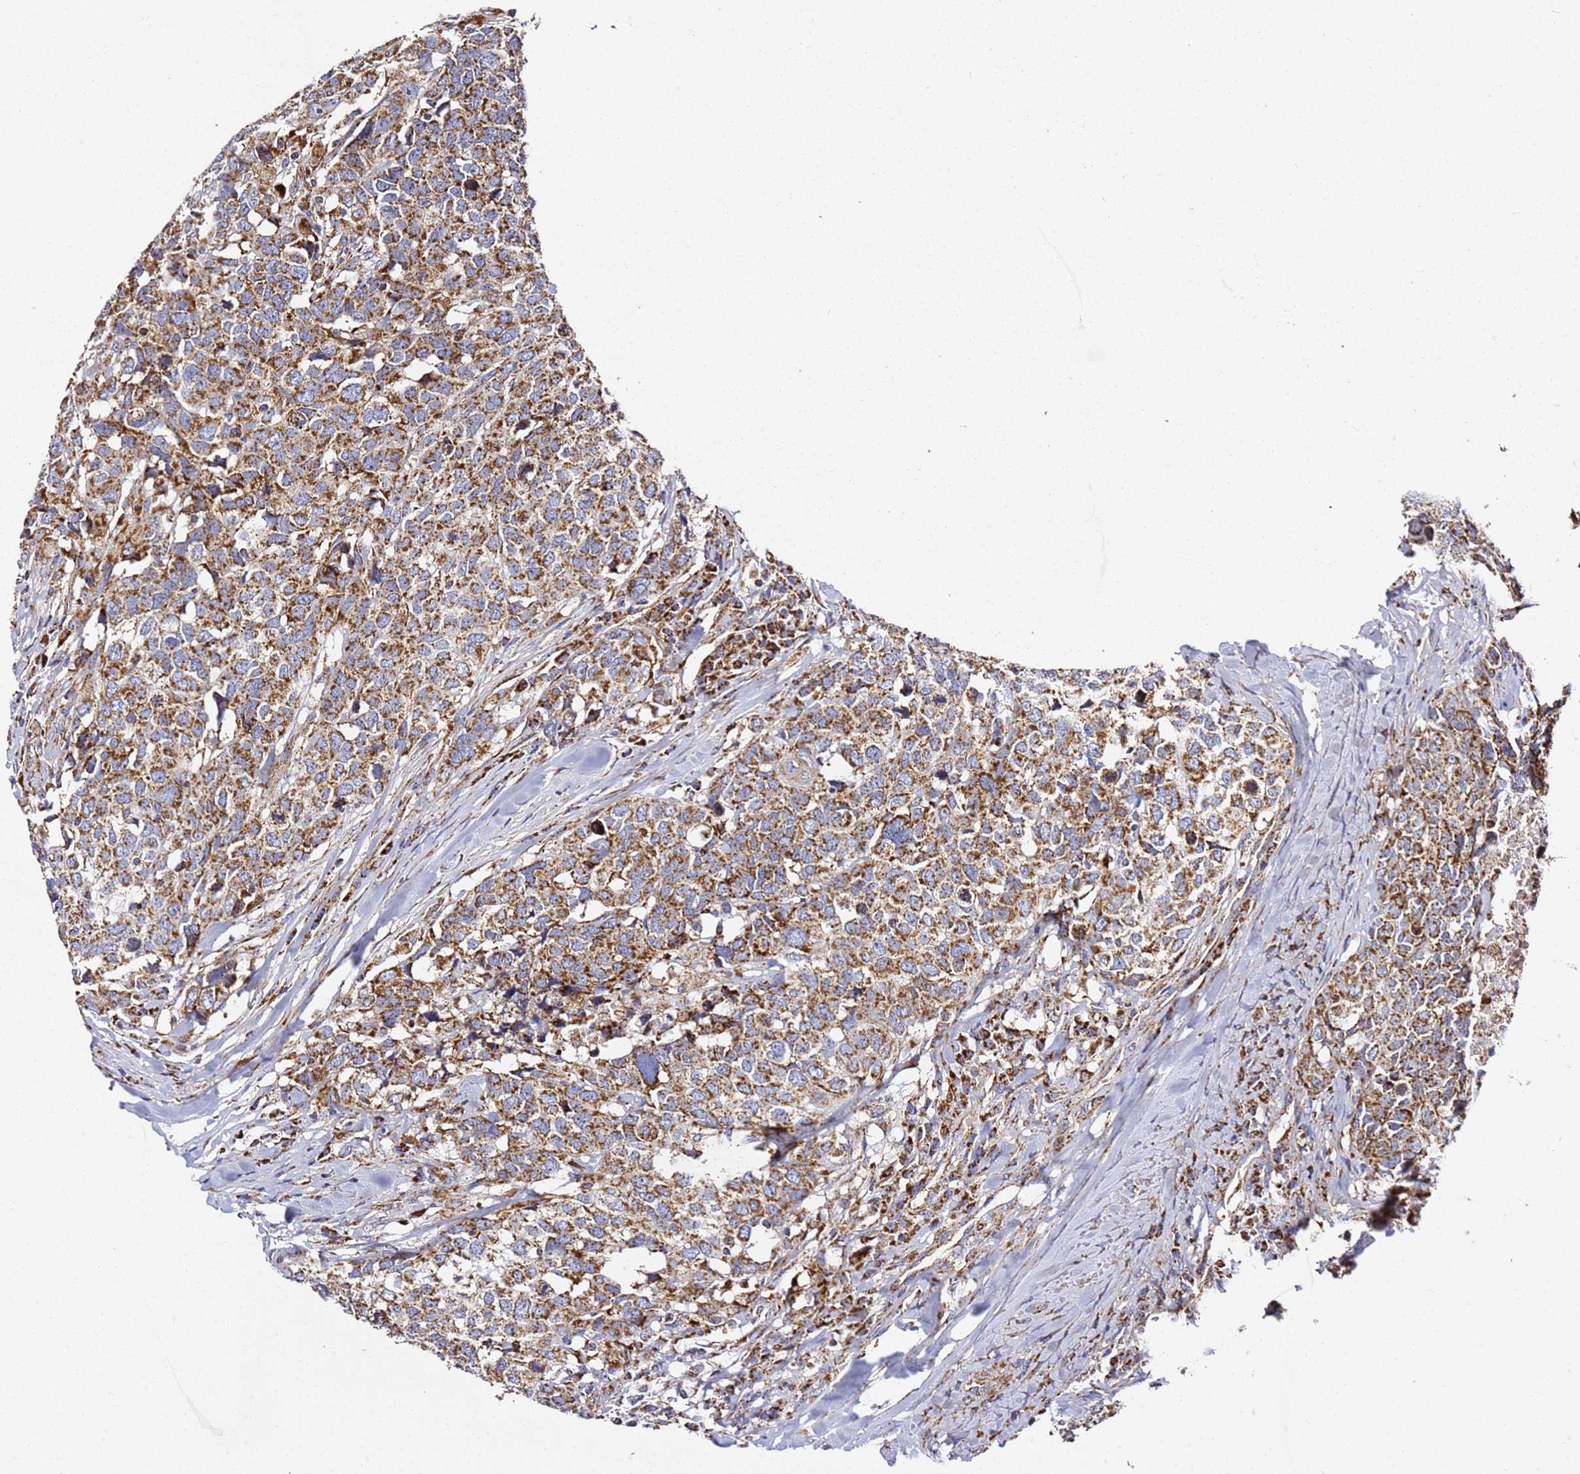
{"staining": {"intensity": "moderate", "quantity": ">75%", "location": "cytoplasmic/membranous"}, "tissue": "head and neck cancer", "cell_type": "Tumor cells", "image_type": "cancer", "snomed": [{"axis": "morphology", "description": "Normal tissue, NOS"}, {"axis": "morphology", "description": "Squamous cell carcinoma, NOS"}, {"axis": "topography", "description": "Skeletal muscle"}, {"axis": "topography", "description": "Vascular tissue"}, {"axis": "topography", "description": "Peripheral nerve tissue"}, {"axis": "topography", "description": "Head-Neck"}], "caption": "An image of human head and neck cancer (squamous cell carcinoma) stained for a protein reveals moderate cytoplasmic/membranous brown staining in tumor cells.", "gene": "NDUFA3", "patient": {"sex": "male", "age": 66}}